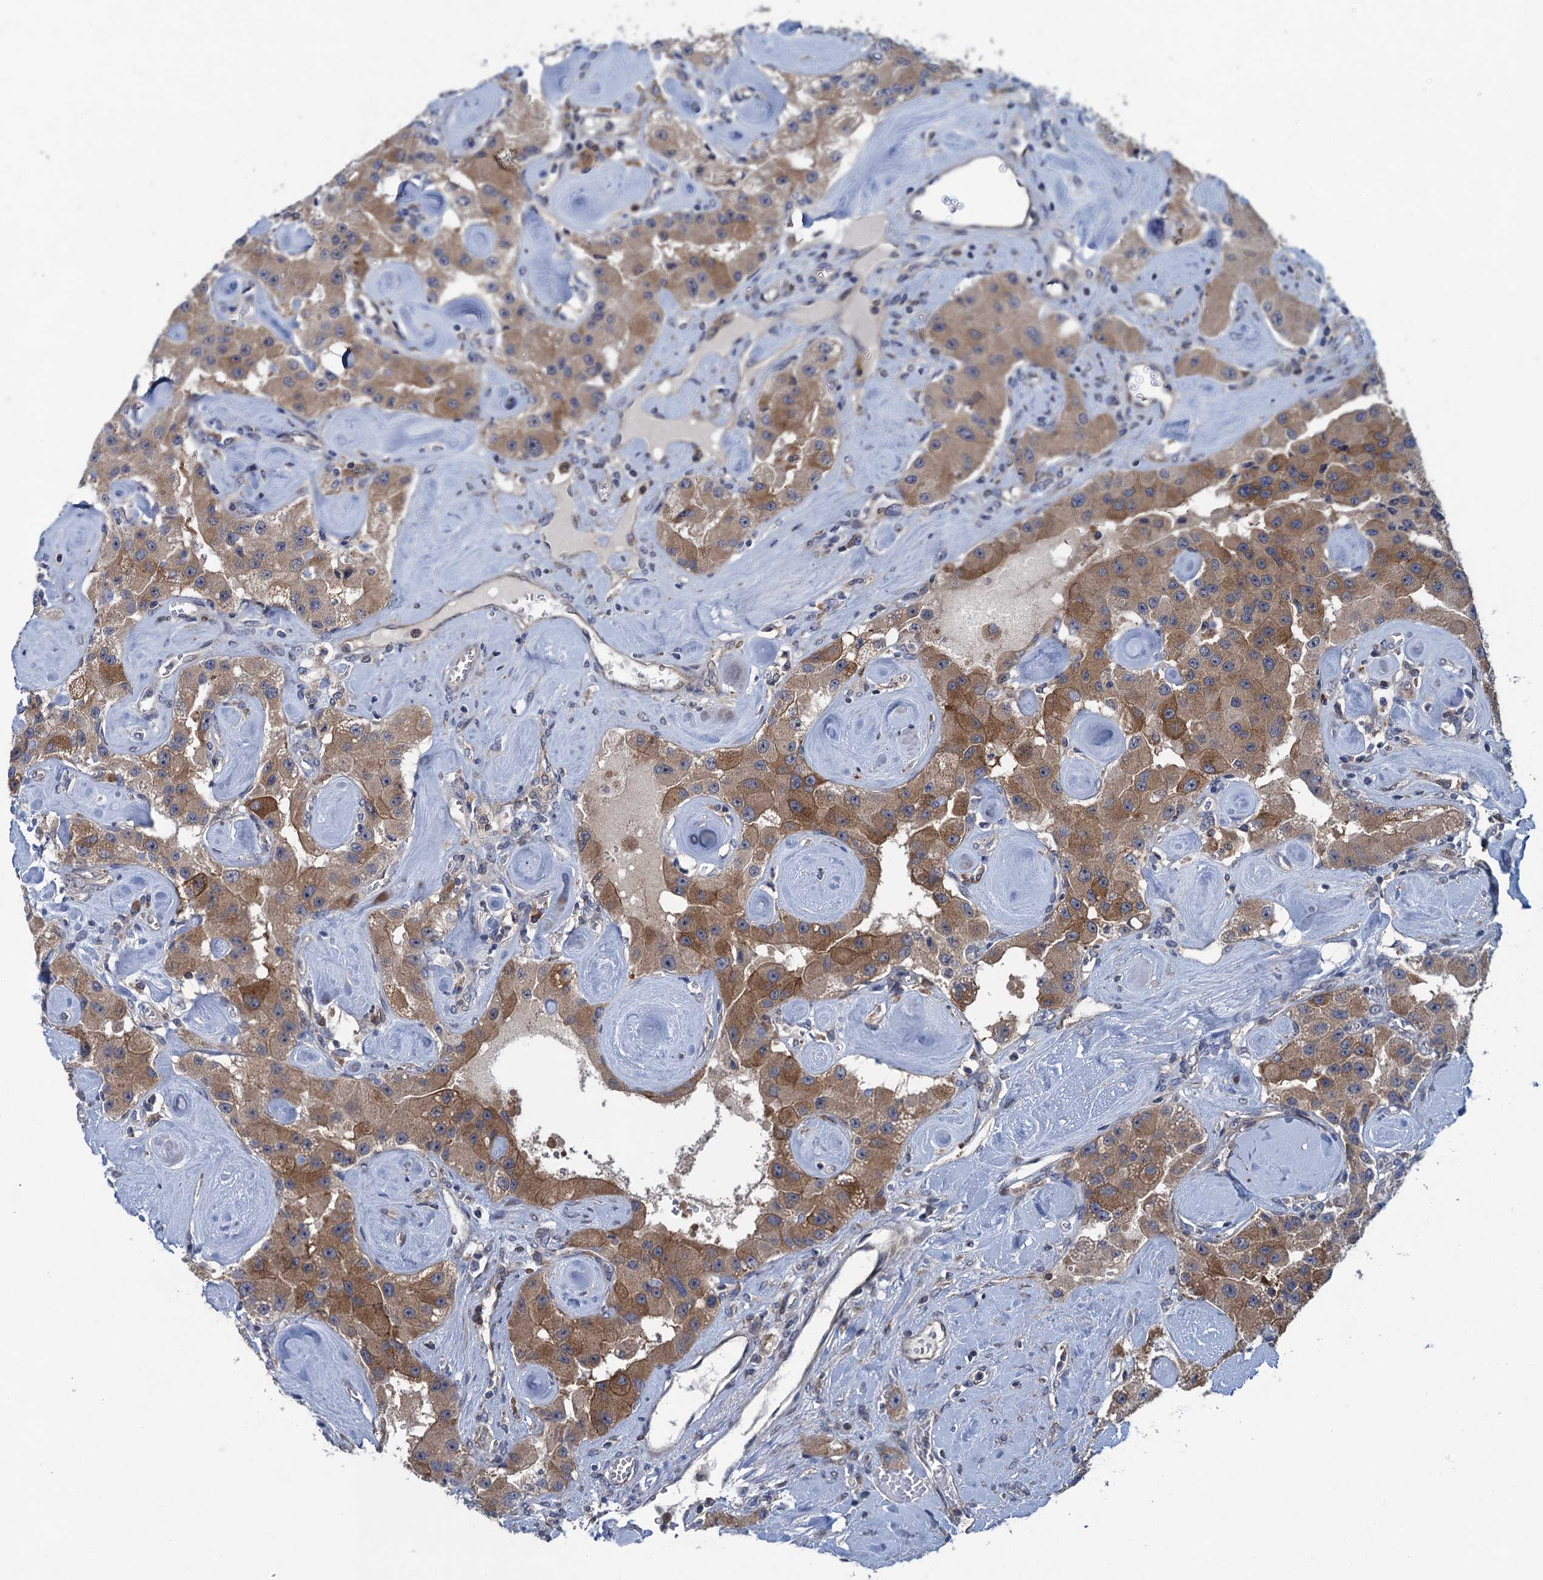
{"staining": {"intensity": "moderate", "quantity": ">75%", "location": "cytoplasmic/membranous"}, "tissue": "carcinoid", "cell_type": "Tumor cells", "image_type": "cancer", "snomed": [{"axis": "morphology", "description": "Carcinoid, malignant, NOS"}, {"axis": "topography", "description": "Pancreas"}], "caption": "Carcinoid stained for a protein reveals moderate cytoplasmic/membranous positivity in tumor cells.", "gene": "CNTN5", "patient": {"sex": "male", "age": 41}}